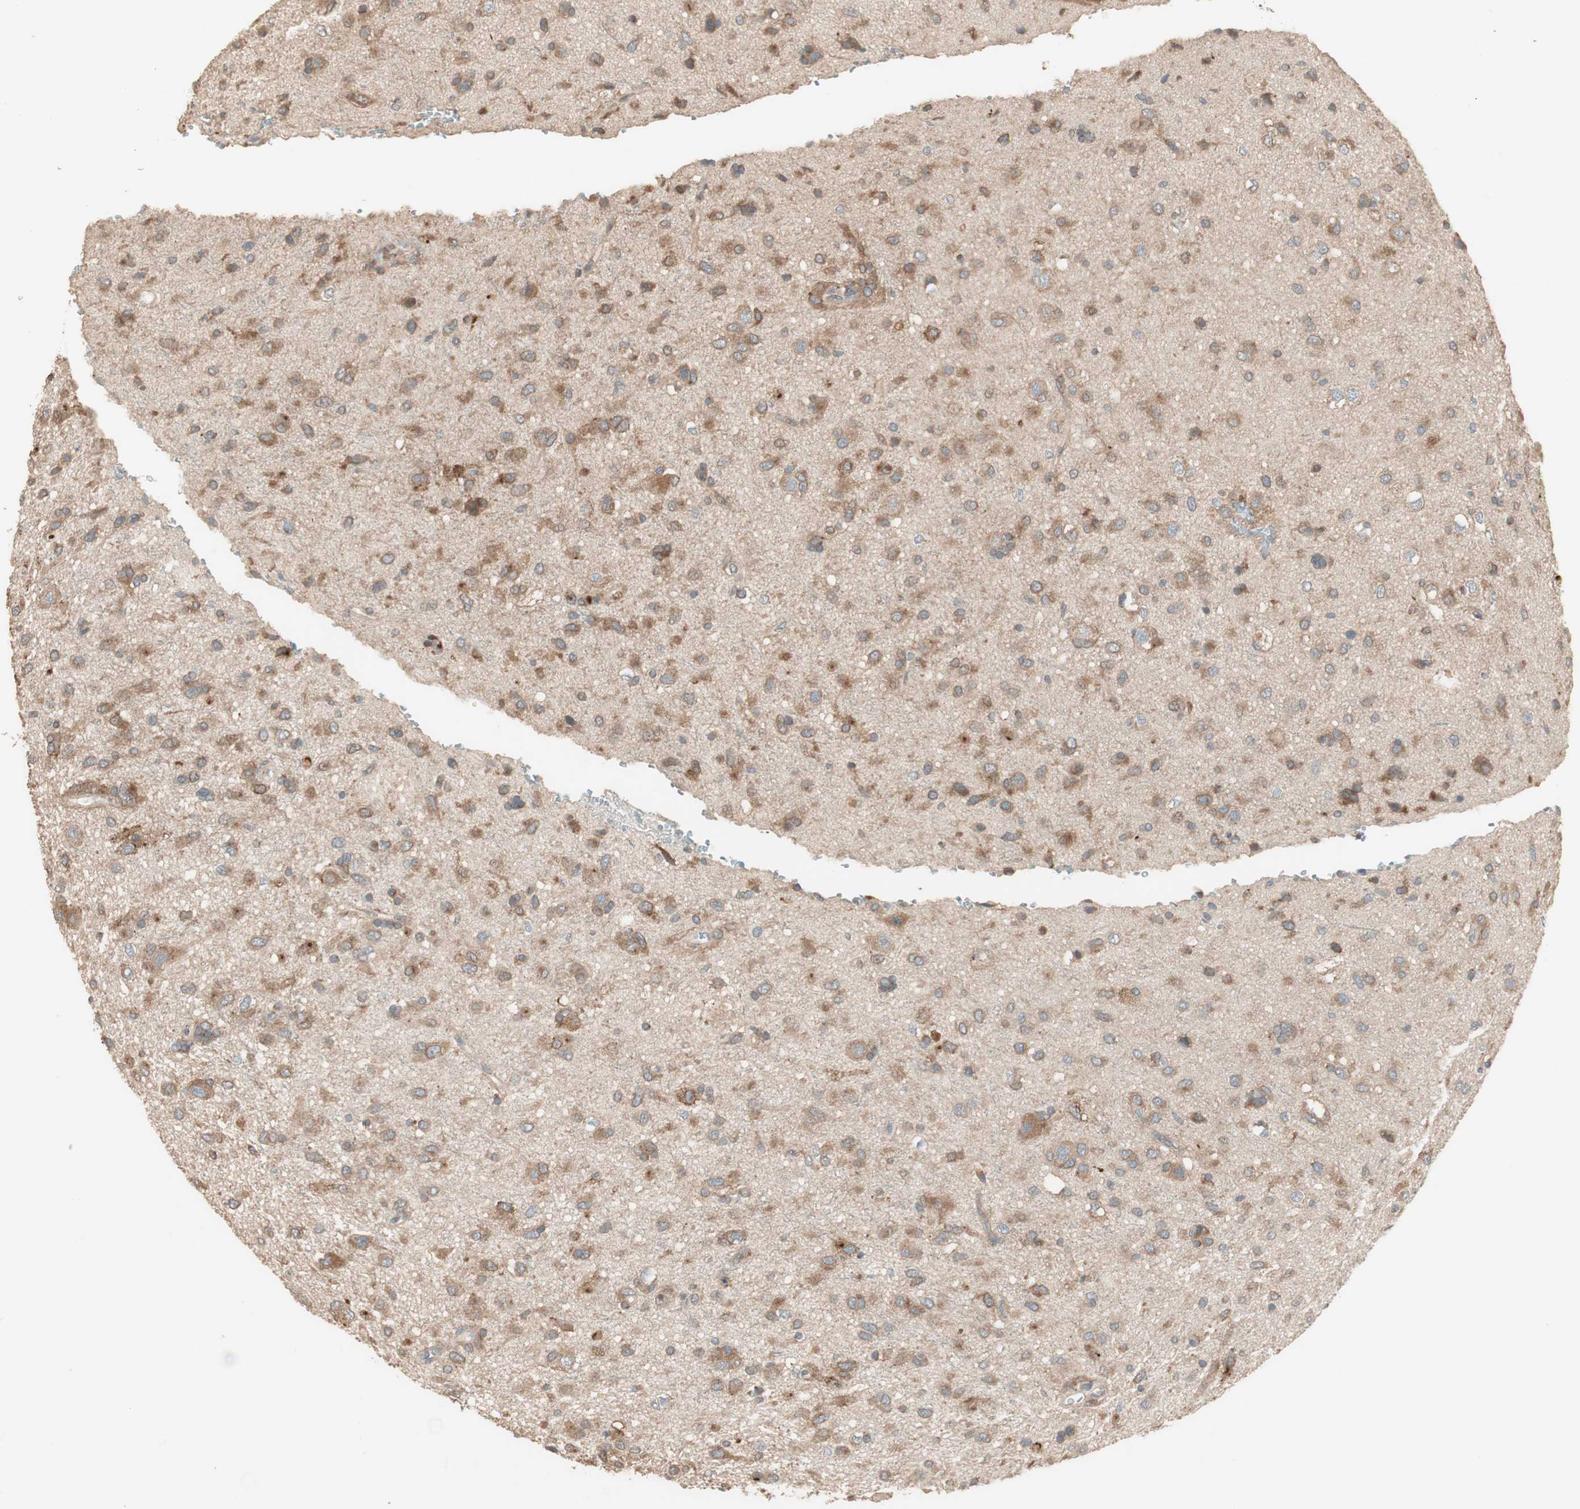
{"staining": {"intensity": "moderate", "quantity": ">75%", "location": "cytoplasmic/membranous"}, "tissue": "glioma", "cell_type": "Tumor cells", "image_type": "cancer", "snomed": [{"axis": "morphology", "description": "Glioma, malignant, Low grade"}, {"axis": "topography", "description": "Brain"}], "caption": "Glioma was stained to show a protein in brown. There is medium levels of moderate cytoplasmic/membranous staining in about >75% of tumor cells.", "gene": "RARRES1", "patient": {"sex": "male", "age": 77}}